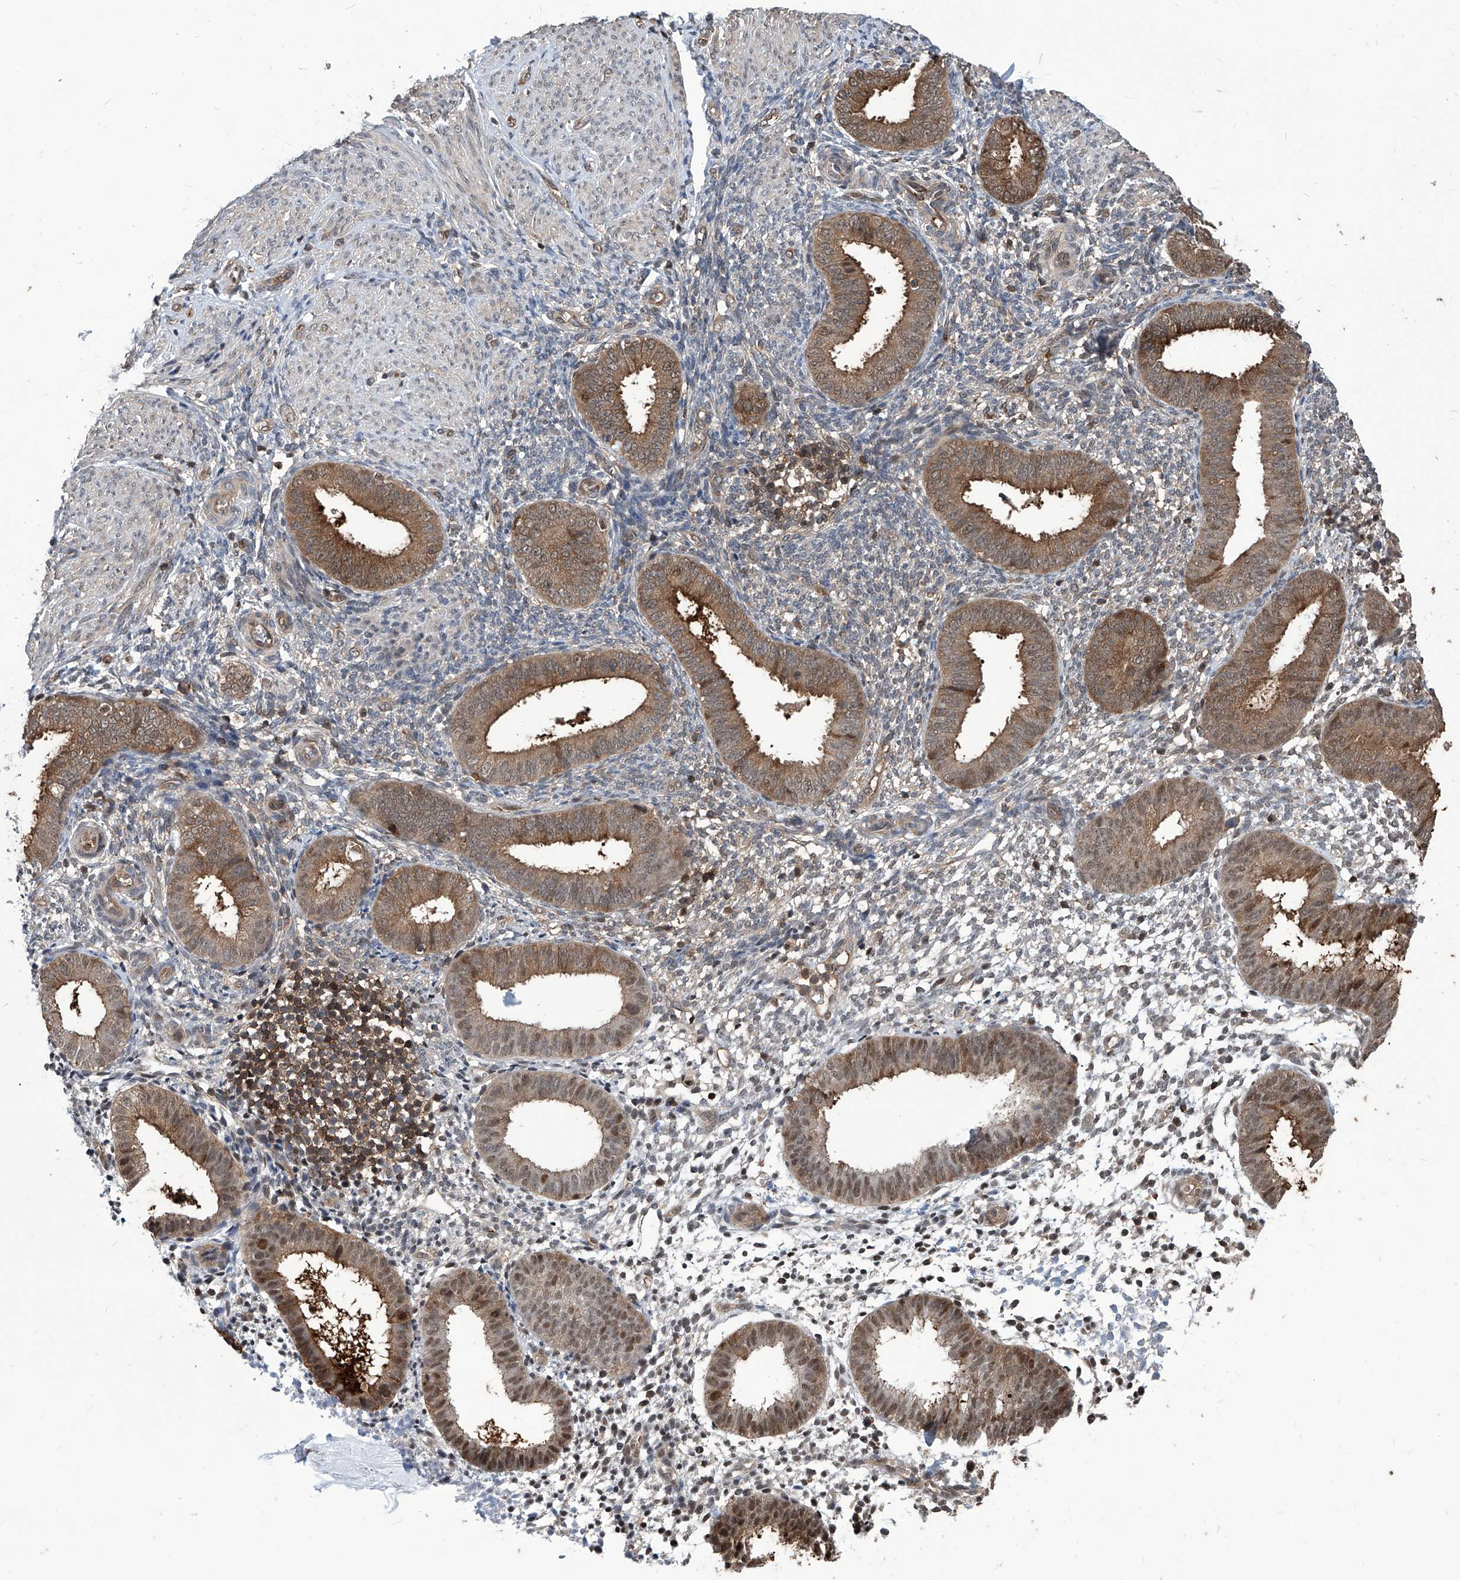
{"staining": {"intensity": "weak", "quantity": "<25%", "location": "cytoplasmic/membranous"}, "tissue": "endometrium", "cell_type": "Cells in endometrial stroma", "image_type": "normal", "snomed": [{"axis": "morphology", "description": "Normal tissue, NOS"}, {"axis": "topography", "description": "Uterus"}, {"axis": "topography", "description": "Endometrium"}], "caption": "Cells in endometrial stroma are negative for protein expression in normal human endometrium. (DAB immunohistochemistry (IHC) visualized using brightfield microscopy, high magnification).", "gene": "PSMB1", "patient": {"sex": "female", "age": 48}}